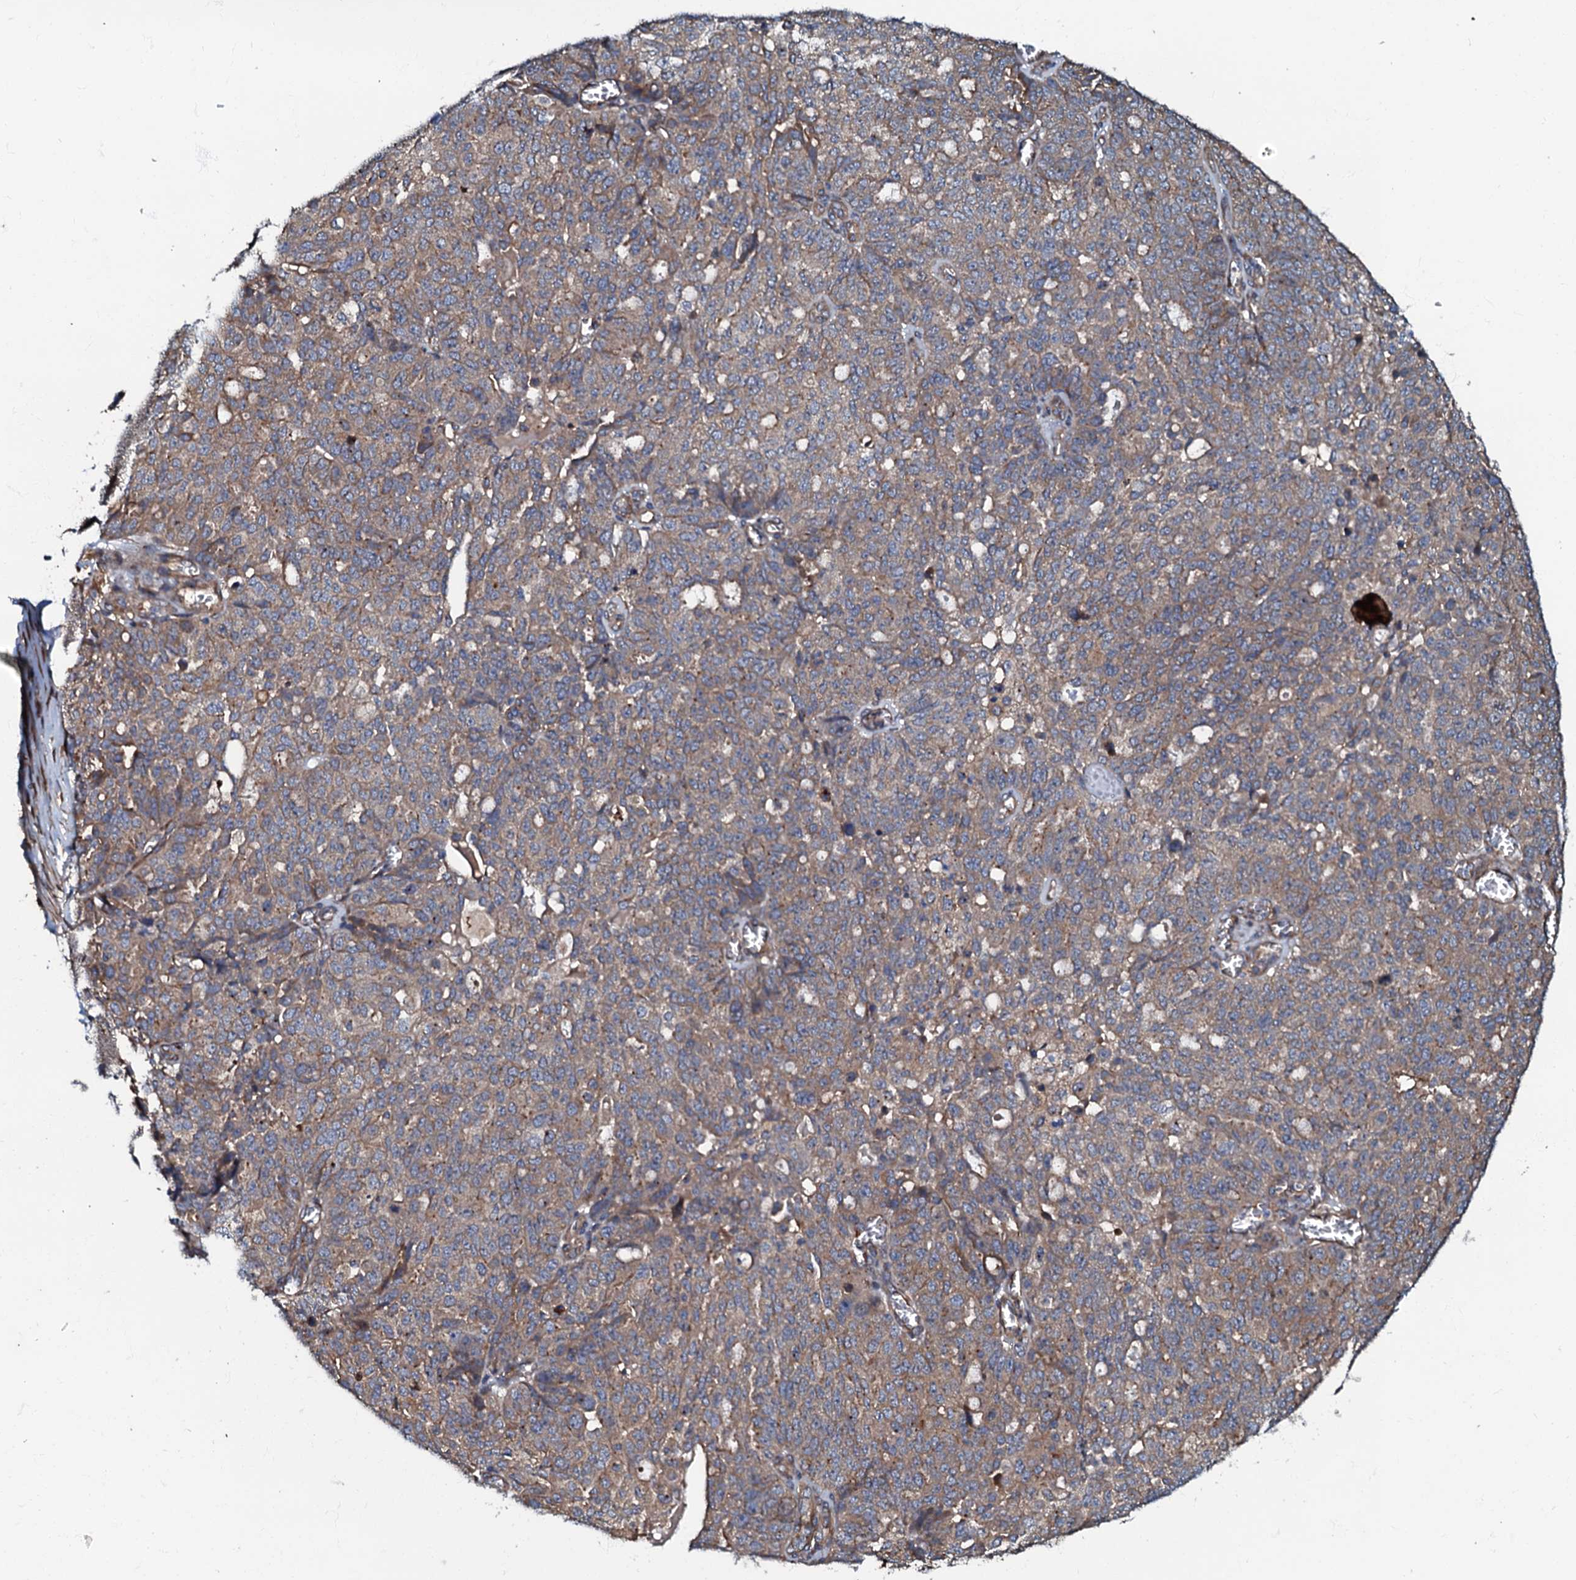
{"staining": {"intensity": "weak", "quantity": ">75%", "location": "cytoplasmic/membranous"}, "tissue": "ovarian cancer", "cell_type": "Tumor cells", "image_type": "cancer", "snomed": [{"axis": "morphology", "description": "Cystadenocarcinoma, serous, NOS"}, {"axis": "topography", "description": "Soft tissue"}, {"axis": "topography", "description": "Ovary"}], "caption": "Immunohistochemistry of ovarian serous cystadenocarcinoma reveals low levels of weak cytoplasmic/membranous staining in approximately >75% of tumor cells.", "gene": "BLOC1S6", "patient": {"sex": "female", "age": 57}}